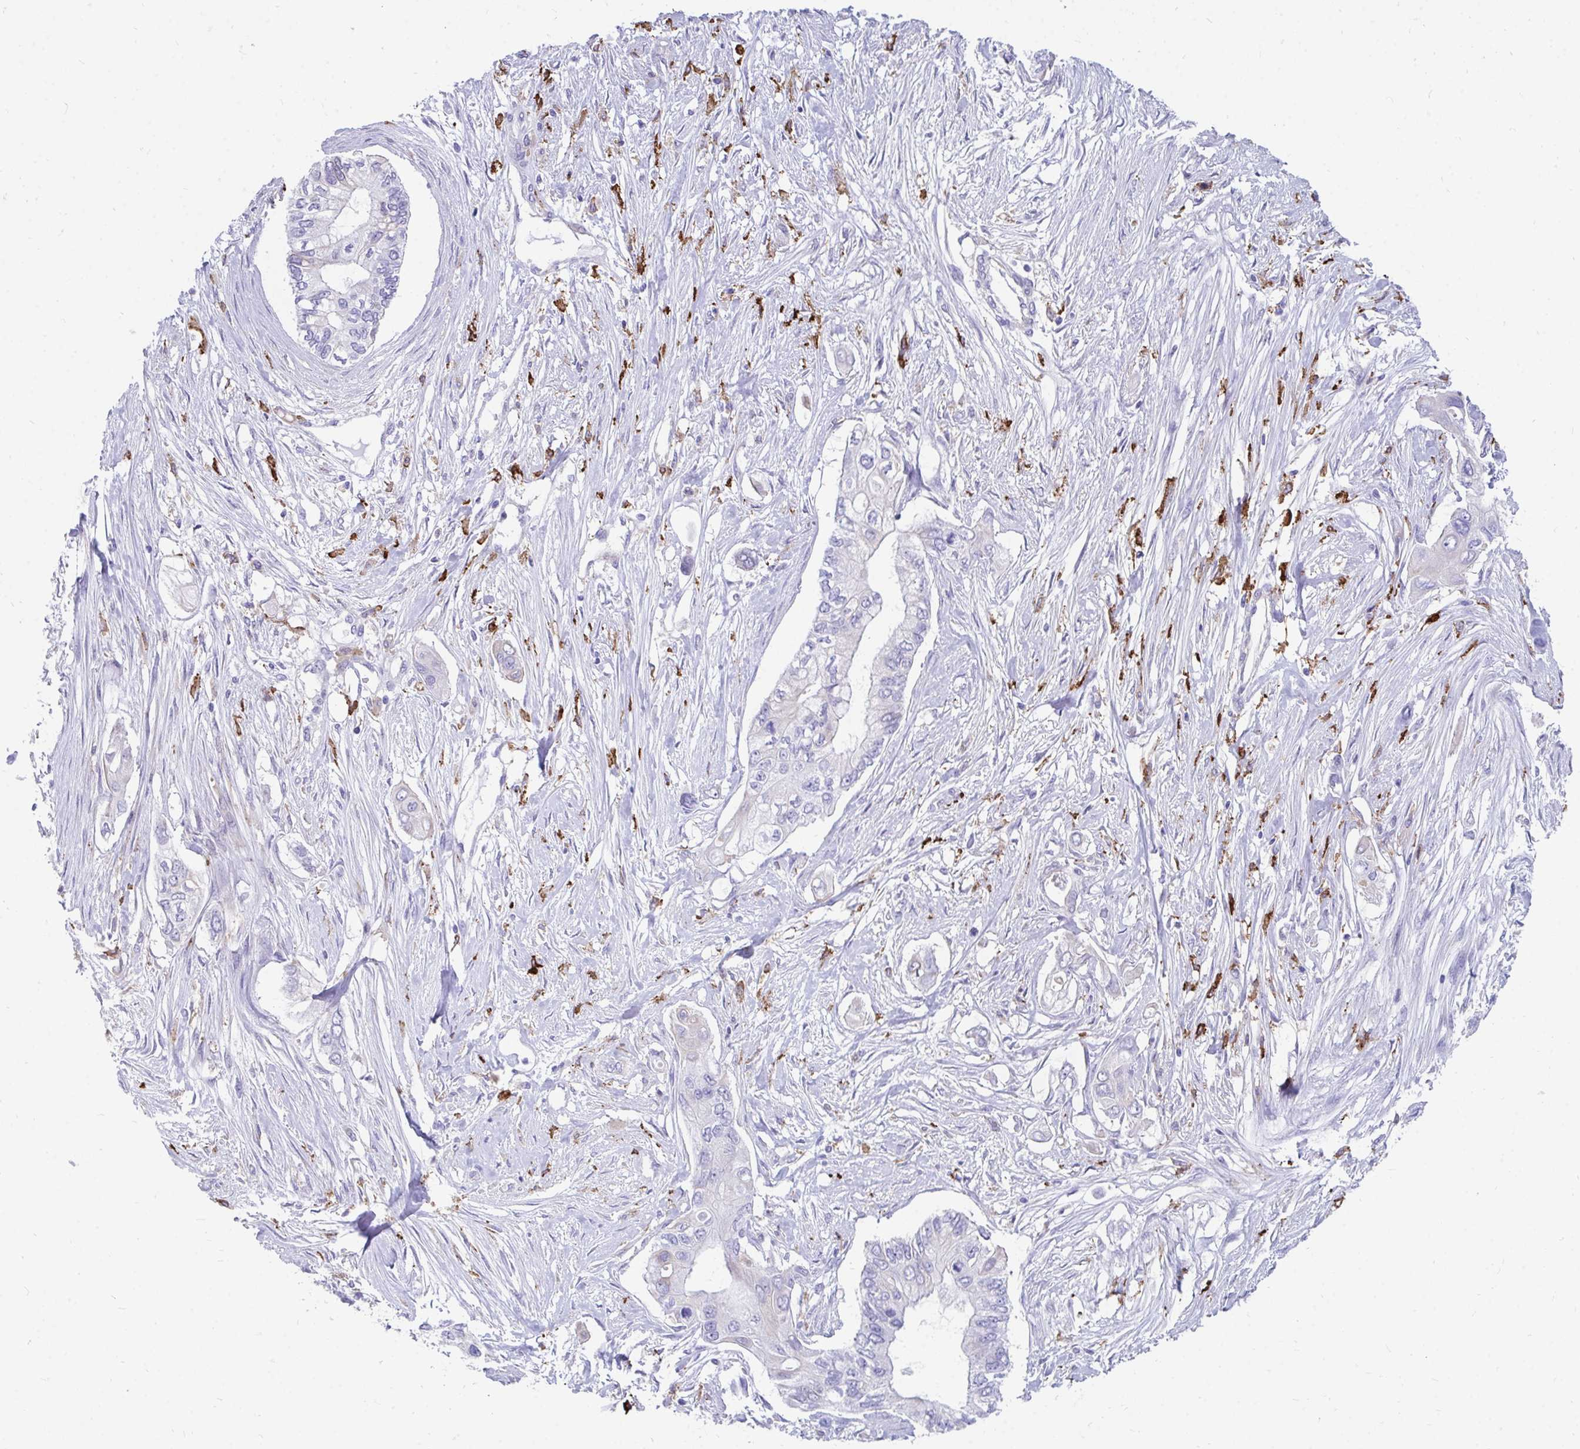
{"staining": {"intensity": "negative", "quantity": "none", "location": "none"}, "tissue": "pancreatic cancer", "cell_type": "Tumor cells", "image_type": "cancer", "snomed": [{"axis": "morphology", "description": "Adenocarcinoma, NOS"}, {"axis": "topography", "description": "Pancreas"}], "caption": "Pancreatic cancer stained for a protein using IHC demonstrates no expression tumor cells.", "gene": "CD163", "patient": {"sex": "female", "age": 63}}